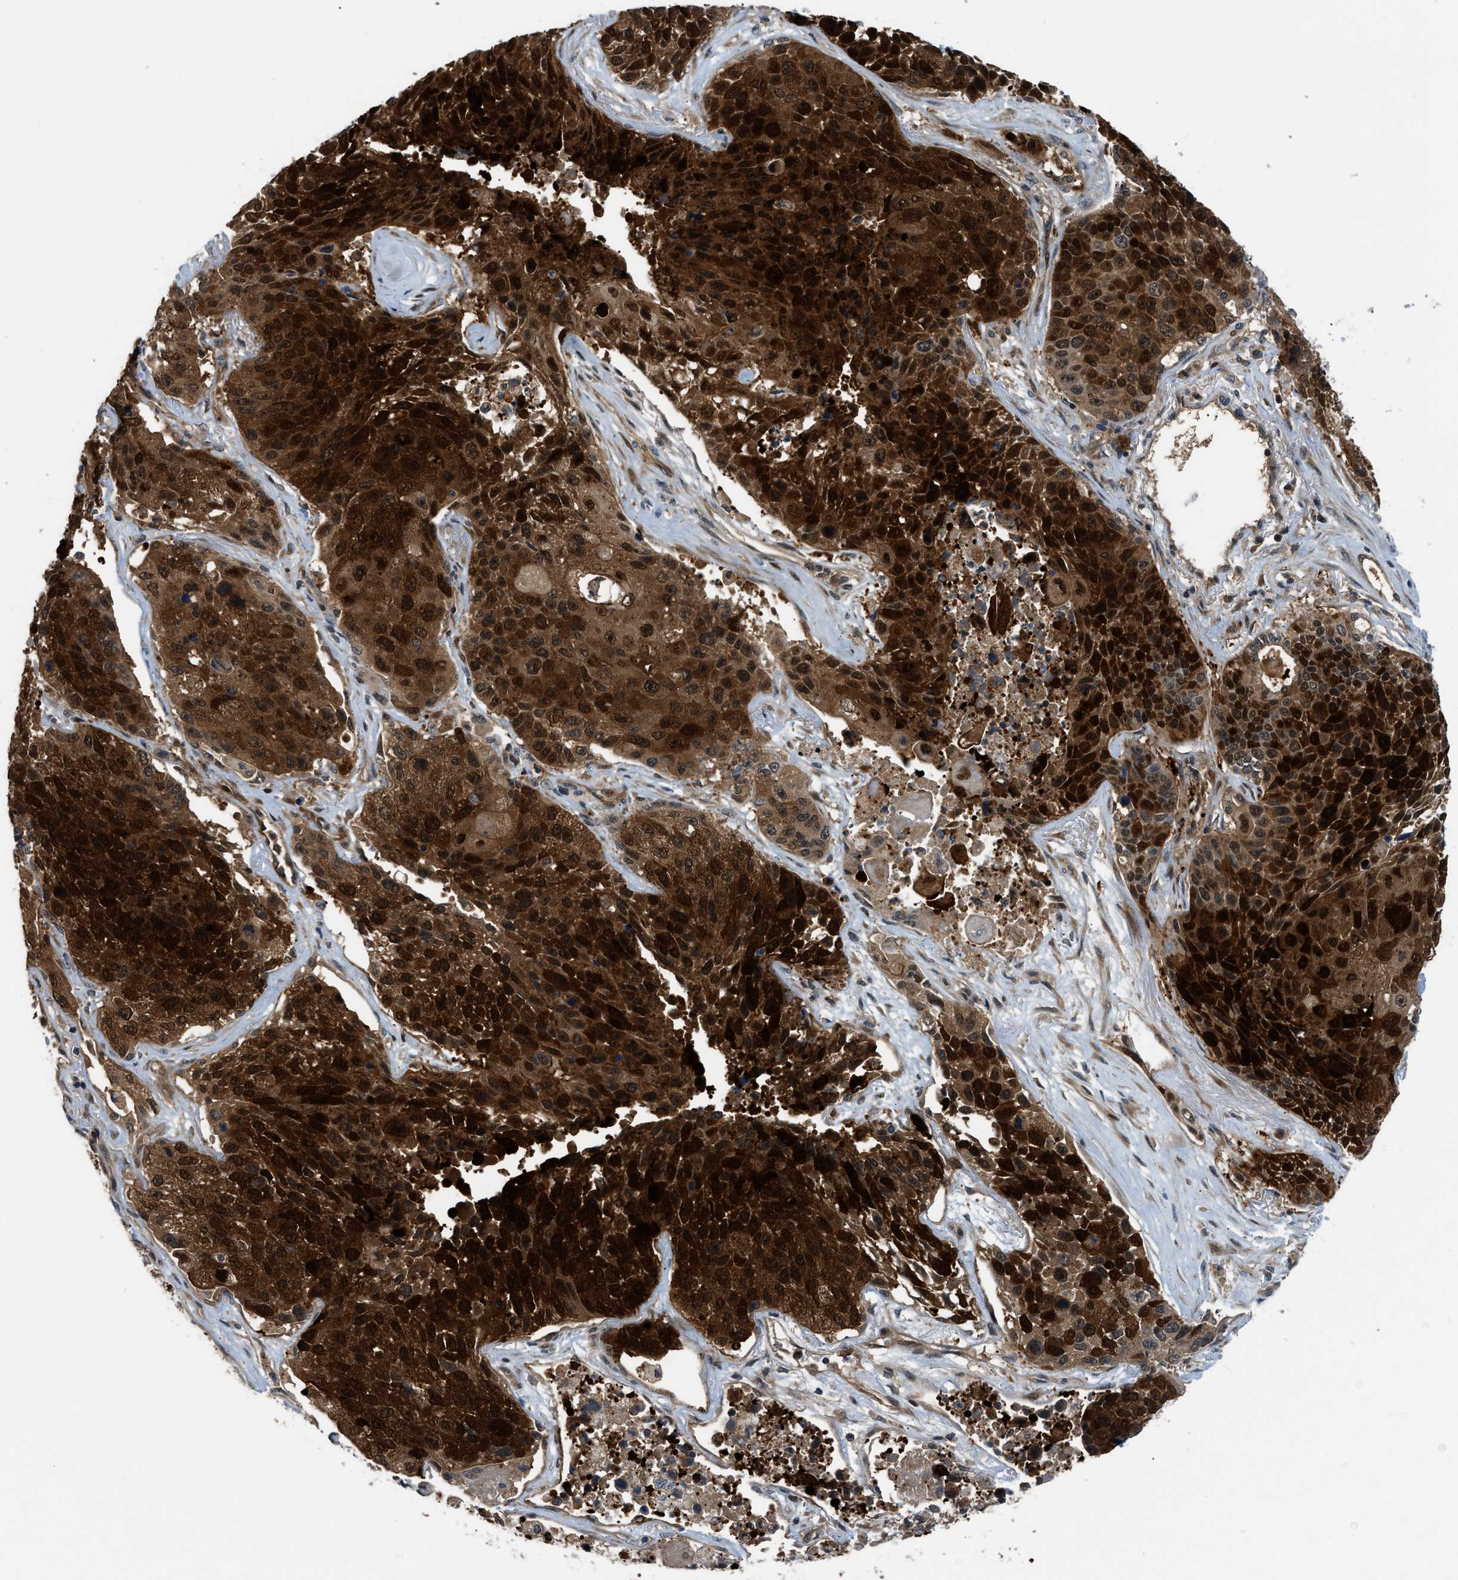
{"staining": {"intensity": "strong", "quantity": ">75%", "location": "cytoplasmic/membranous,nuclear"}, "tissue": "lung cancer", "cell_type": "Tumor cells", "image_type": "cancer", "snomed": [{"axis": "morphology", "description": "Squamous cell carcinoma, NOS"}, {"axis": "topography", "description": "Lung"}], "caption": "About >75% of tumor cells in human lung cancer show strong cytoplasmic/membranous and nuclear protein staining as visualized by brown immunohistochemical staining.", "gene": "TRAK2", "patient": {"sex": "male", "age": 61}}